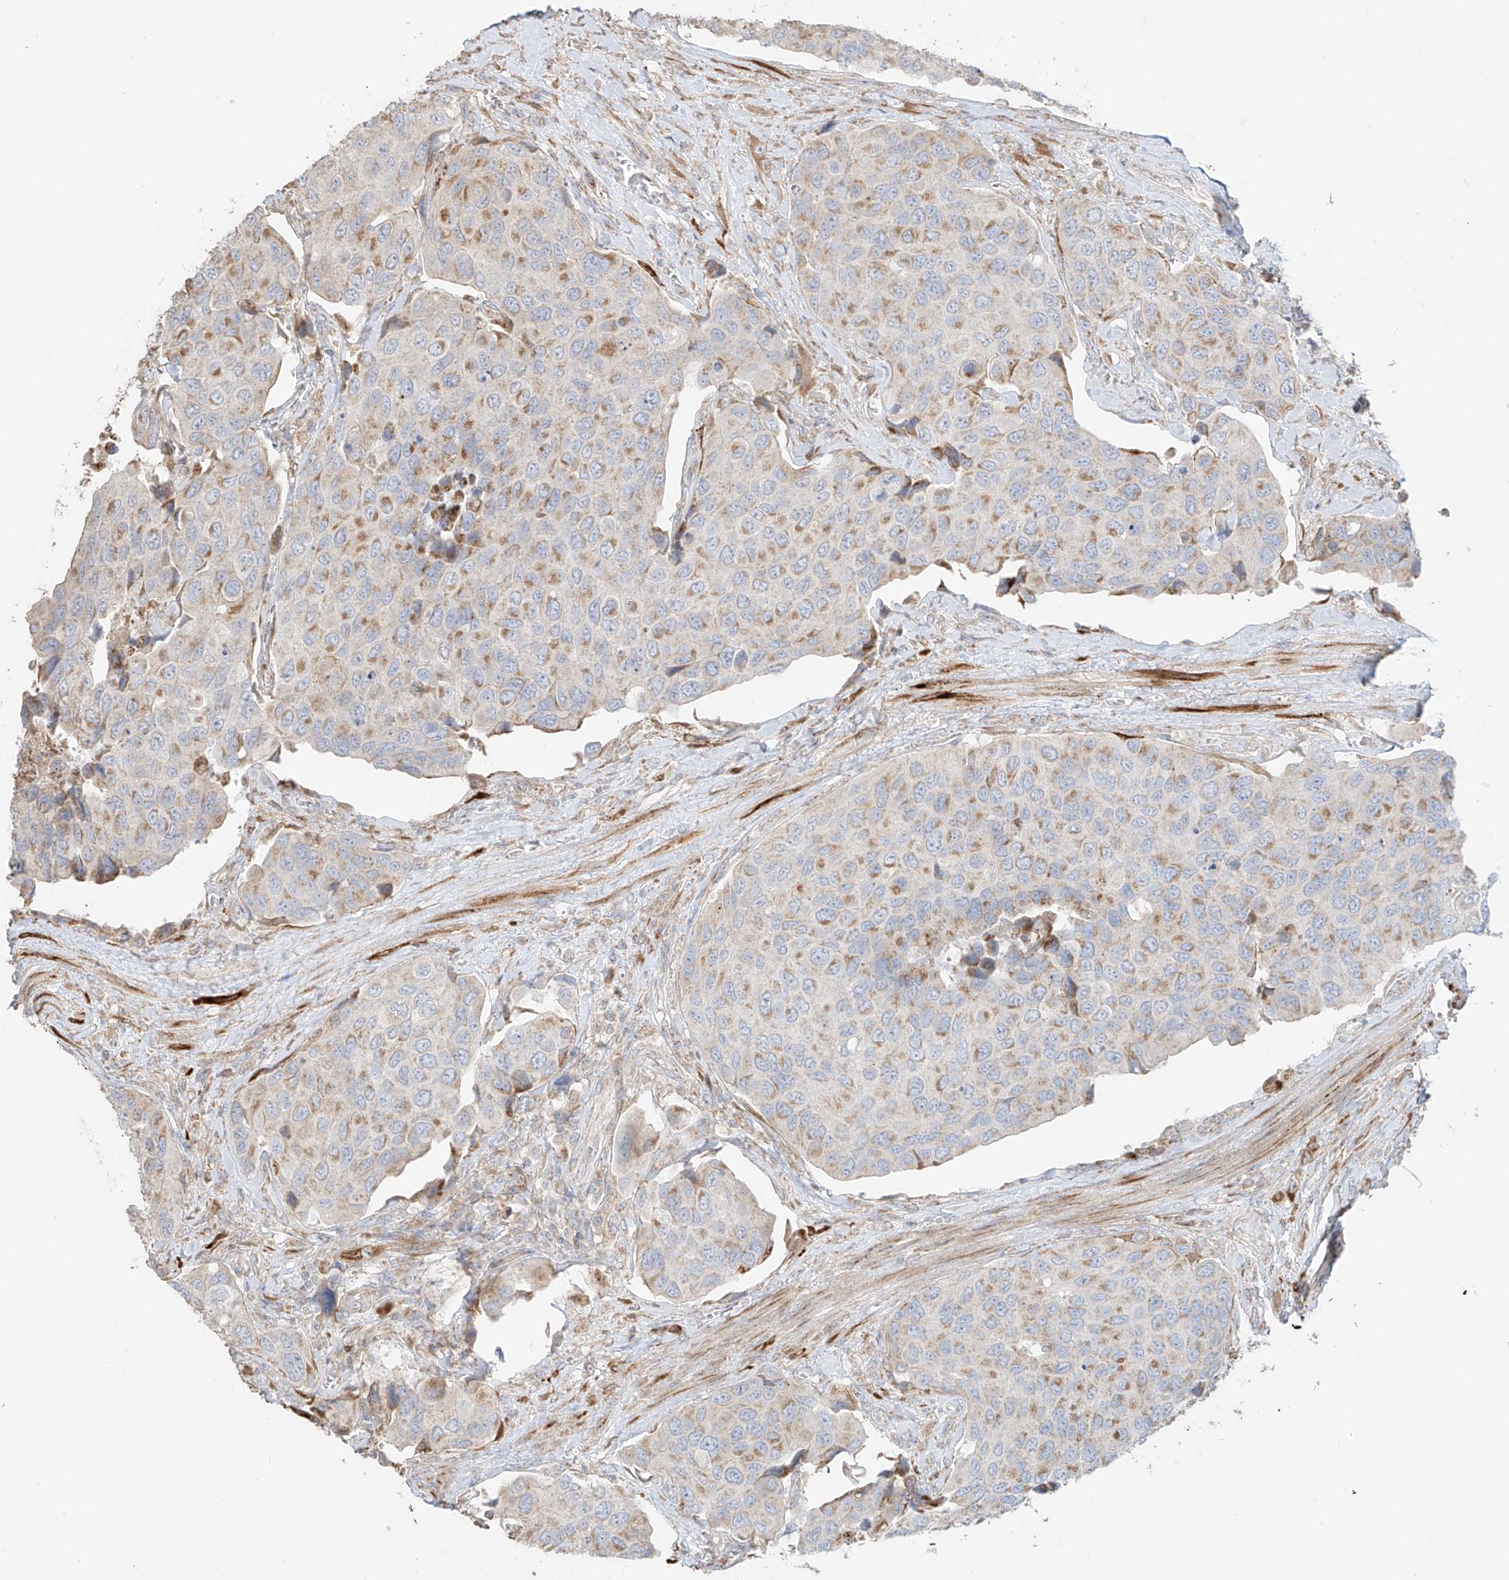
{"staining": {"intensity": "weak", "quantity": "25%-75%", "location": "cytoplasmic/membranous"}, "tissue": "urothelial cancer", "cell_type": "Tumor cells", "image_type": "cancer", "snomed": [{"axis": "morphology", "description": "Urothelial carcinoma, High grade"}, {"axis": "topography", "description": "Urinary bladder"}], "caption": "Immunohistochemical staining of high-grade urothelial carcinoma shows low levels of weak cytoplasmic/membranous expression in about 25%-75% of tumor cells. (DAB (3,3'-diaminobenzidine) IHC, brown staining for protein, blue staining for nuclei).", "gene": "COLGALT2", "patient": {"sex": "male", "age": 74}}